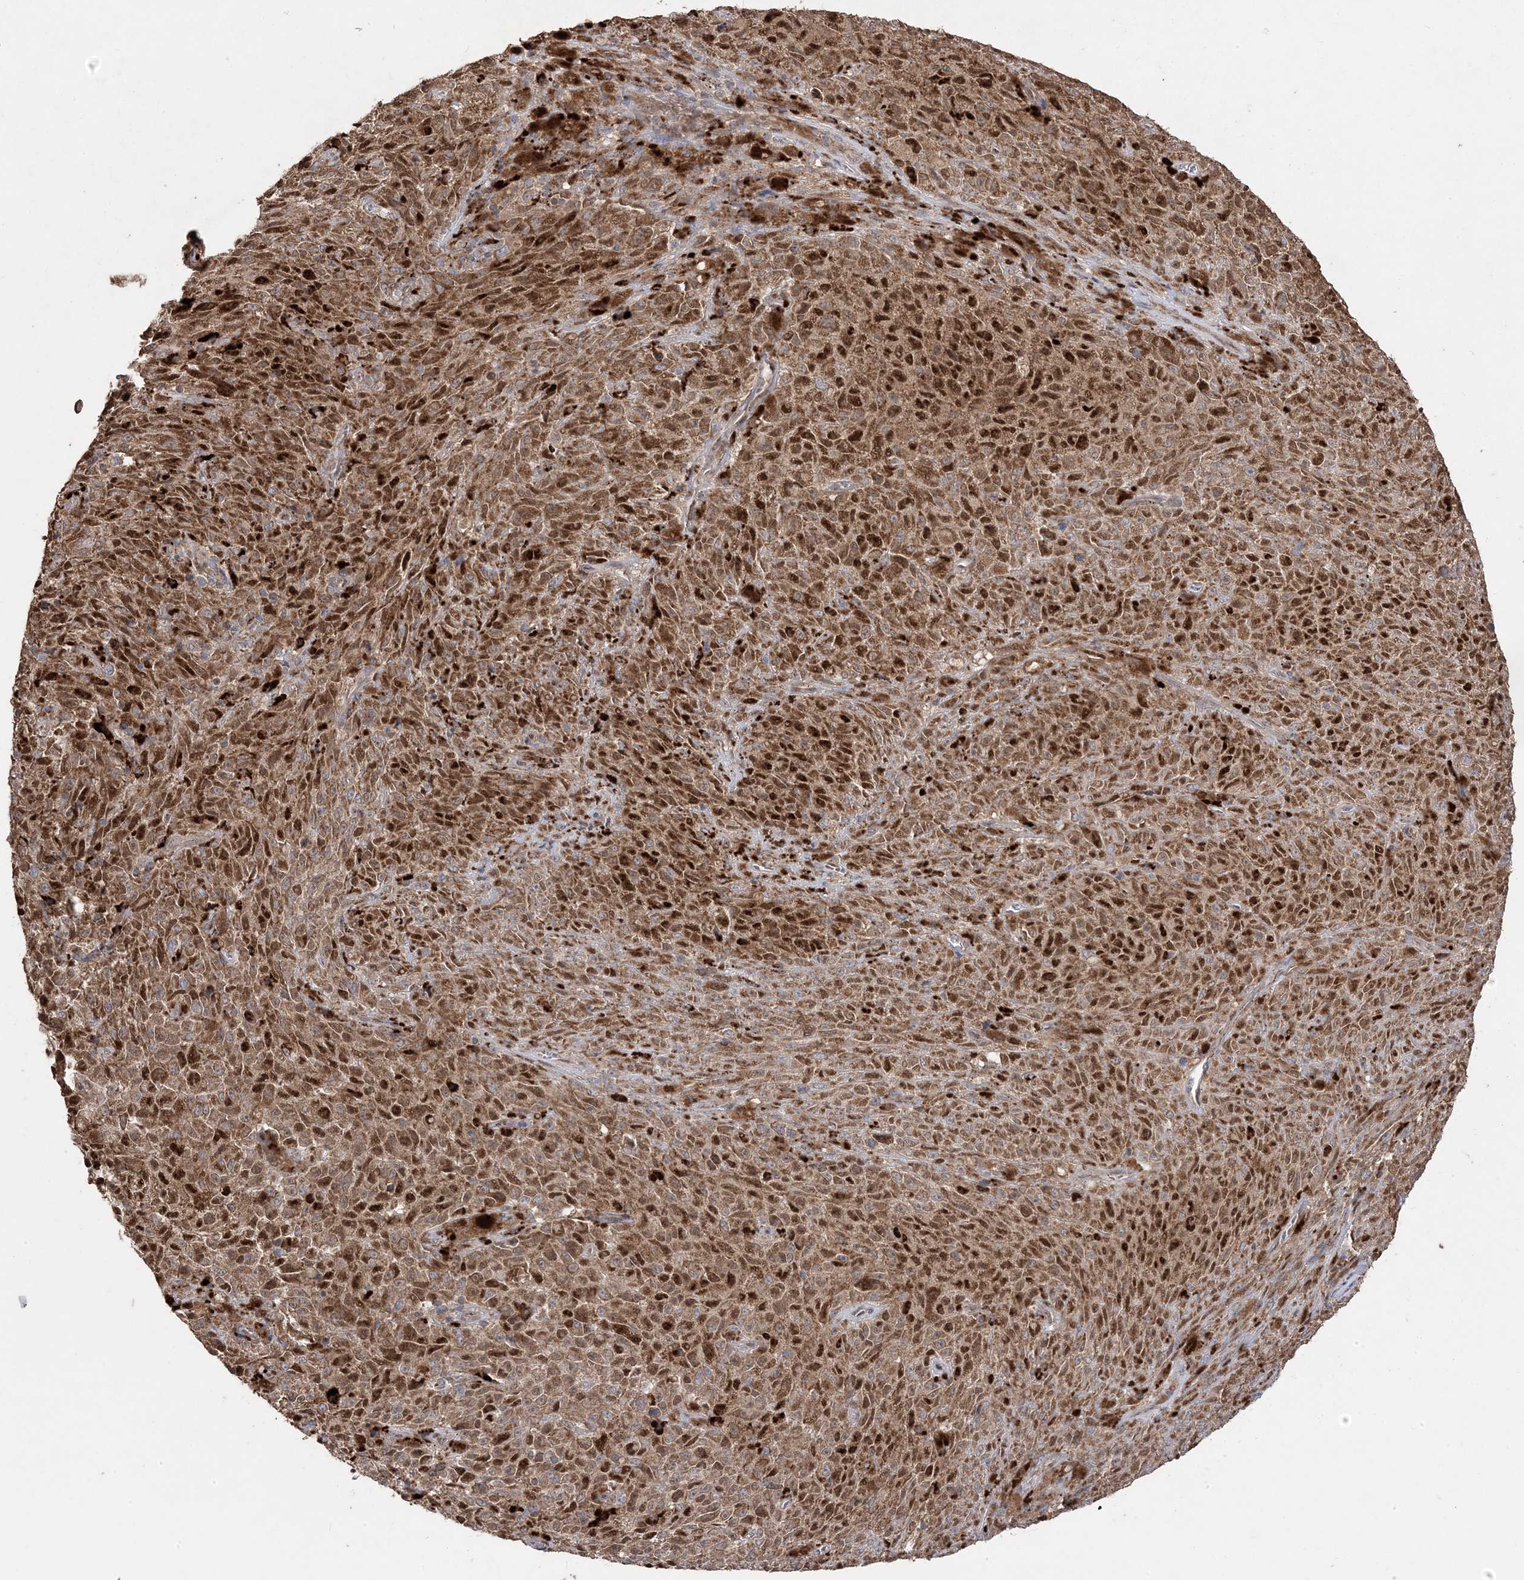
{"staining": {"intensity": "strong", "quantity": ">75%", "location": "cytoplasmic/membranous,nuclear"}, "tissue": "melanoma", "cell_type": "Tumor cells", "image_type": "cancer", "snomed": [{"axis": "morphology", "description": "Malignant melanoma, NOS"}, {"axis": "topography", "description": "Skin"}], "caption": "Melanoma tissue demonstrates strong cytoplasmic/membranous and nuclear expression in approximately >75% of tumor cells", "gene": "PPOX", "patient": {"sex": "female", "age": 82}}